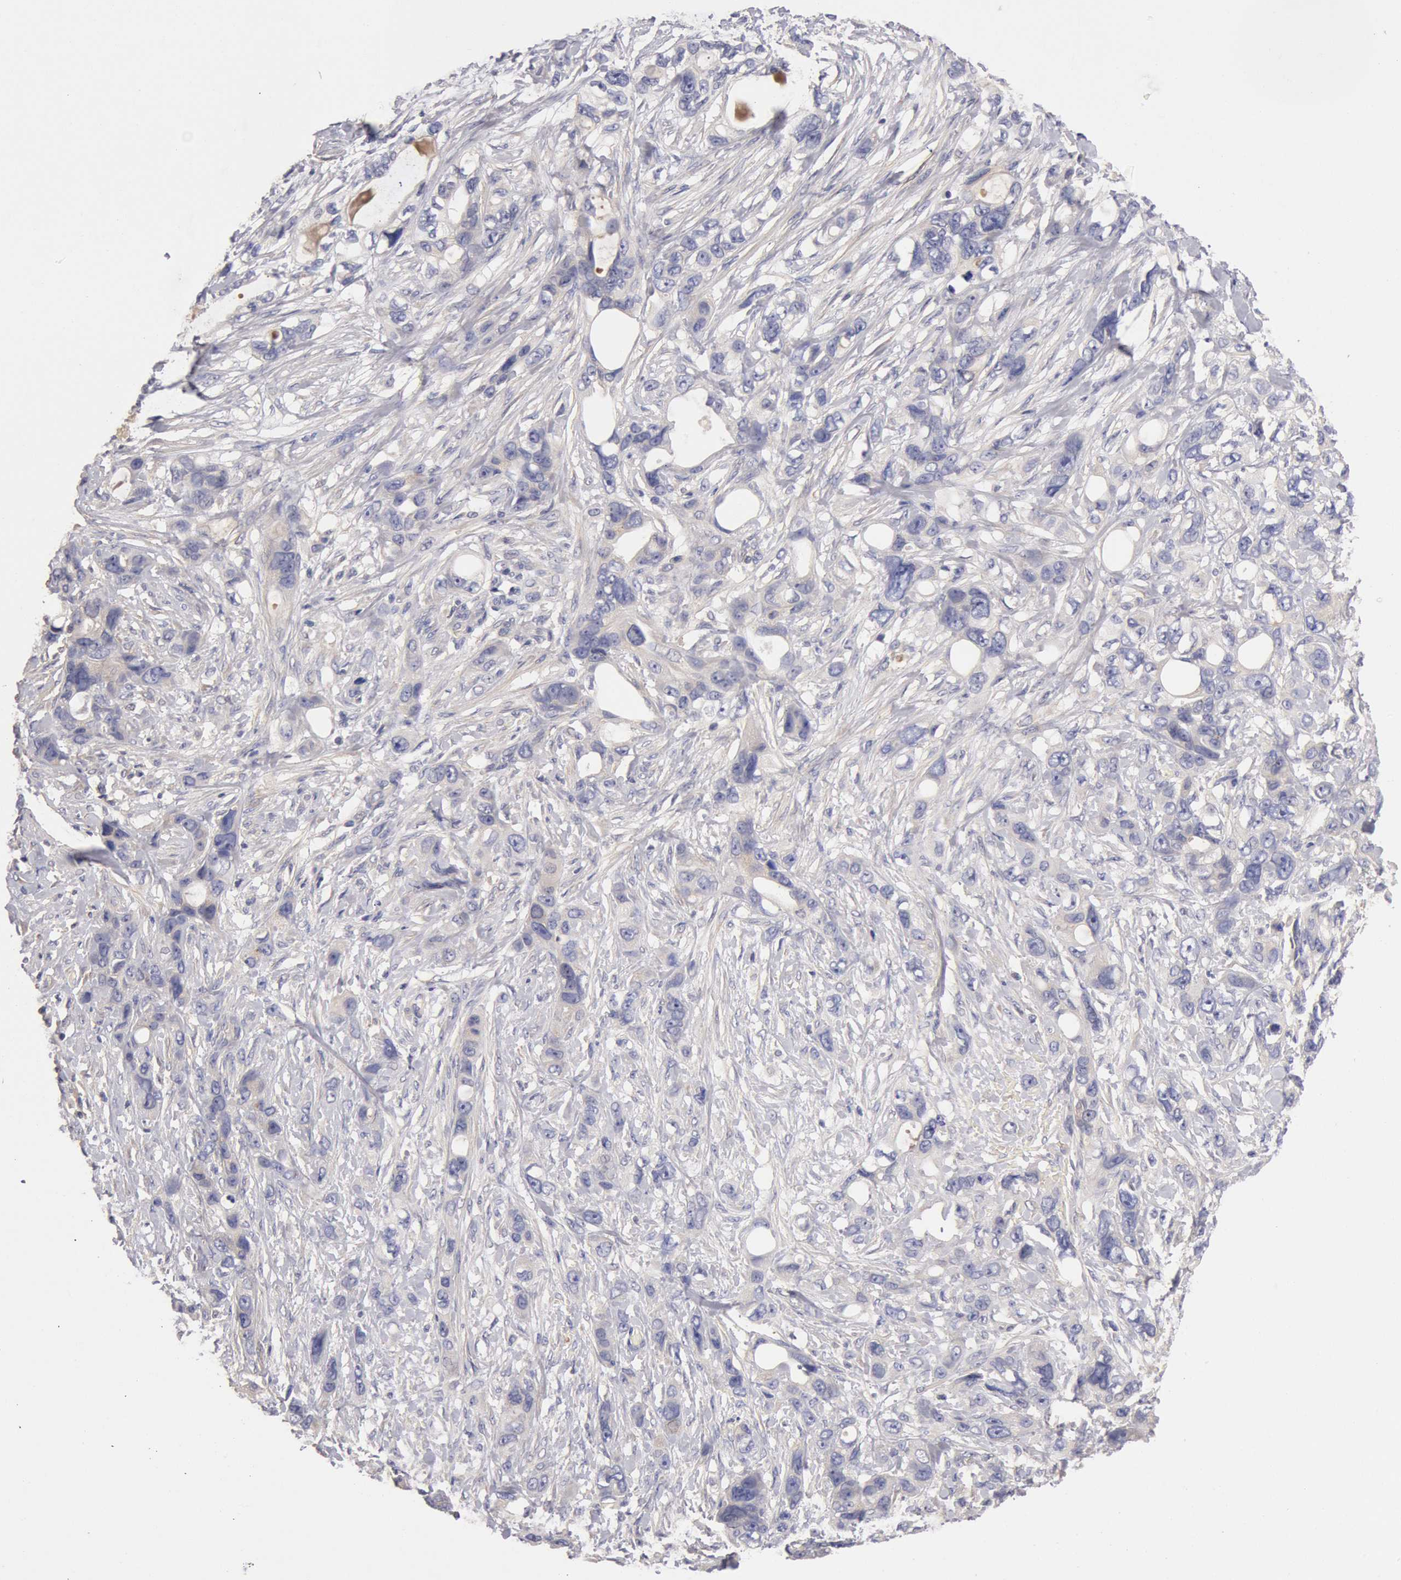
{"staining": {"intensity": "weak", "quantity": "<25%", "location": "cytoplasmic/membranous"}, "tissue": "stomach cancer", "cell_type": "Tumor cells", "image_type": "cancer", "snomed": [{"axis": "morphology", "description": "Adenocarcinoma, NOS"}, {"axis": "topography", "description": "Stomach, upper"}], "caption": "IHC micrograph of neoplastic tissue: stomach adenocarcinoma stained with DAB (3,3'-diaminobenzidine) exhibits no significant protein expression in tumor cells.", "gene": "TMED8", "patient": {"sex": "male", "age": 47}}